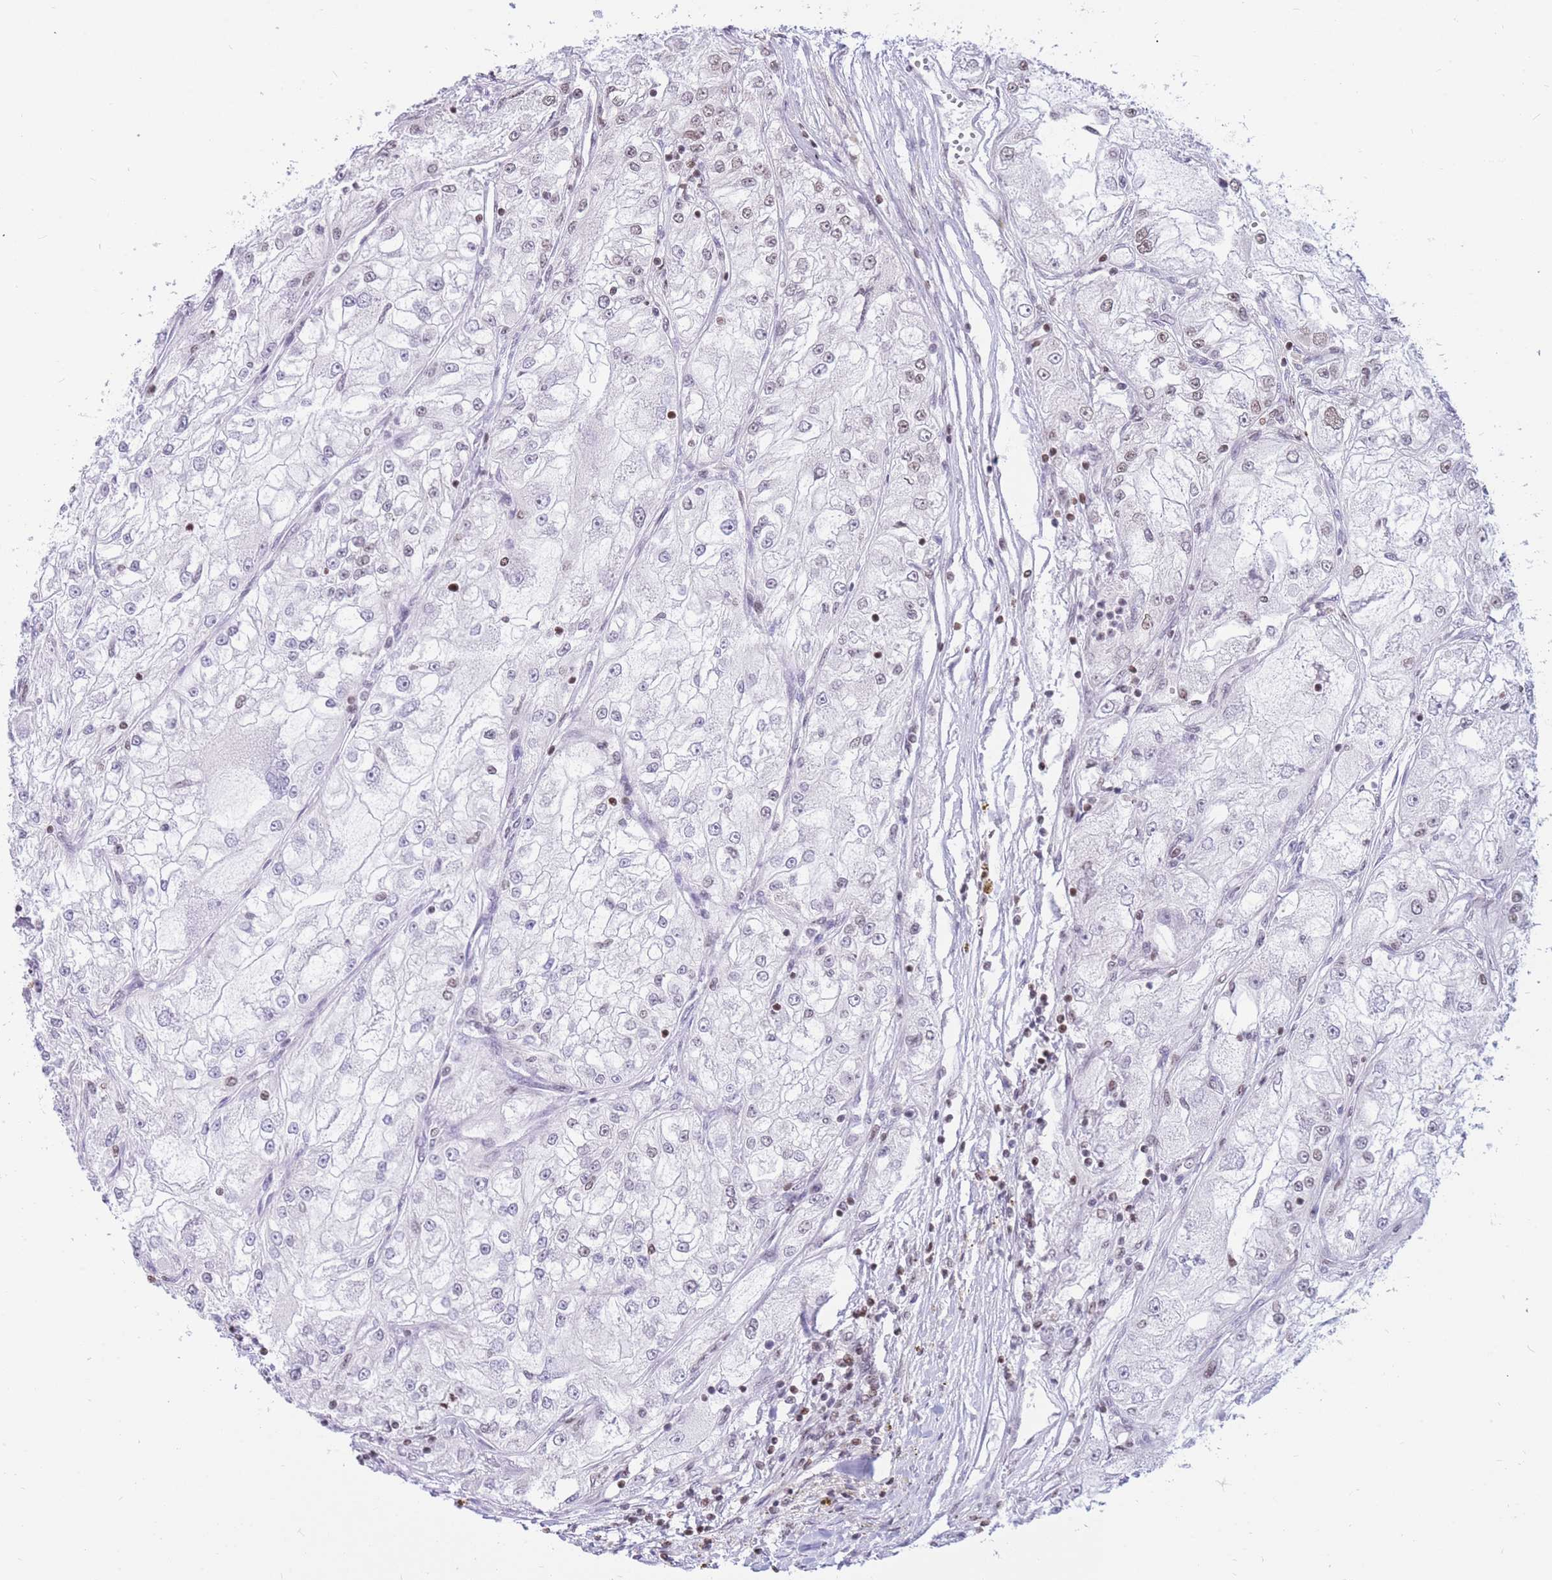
{"staining": {"intensity": "weak", "quantity": "<25%", "location": "nuclear"}, "tissue": "renal cancer", "cell_type": "Tumor cells", "image_type": "cancer", "snomed": [{"axis": "morphology", "description": "Adenocarcinoma, NOS"}, {"axis": "topography", "description": "Kidney"}], "caption": "This histopathology image is of renal cancer stained with immunohistochemistry (IHC) to label a protein in brown with the nuclei are counter-stained blue. There is no positivity in tumor cells.", "gene": "HMGN1", "patient": {"sex": "female", "age": 72}}